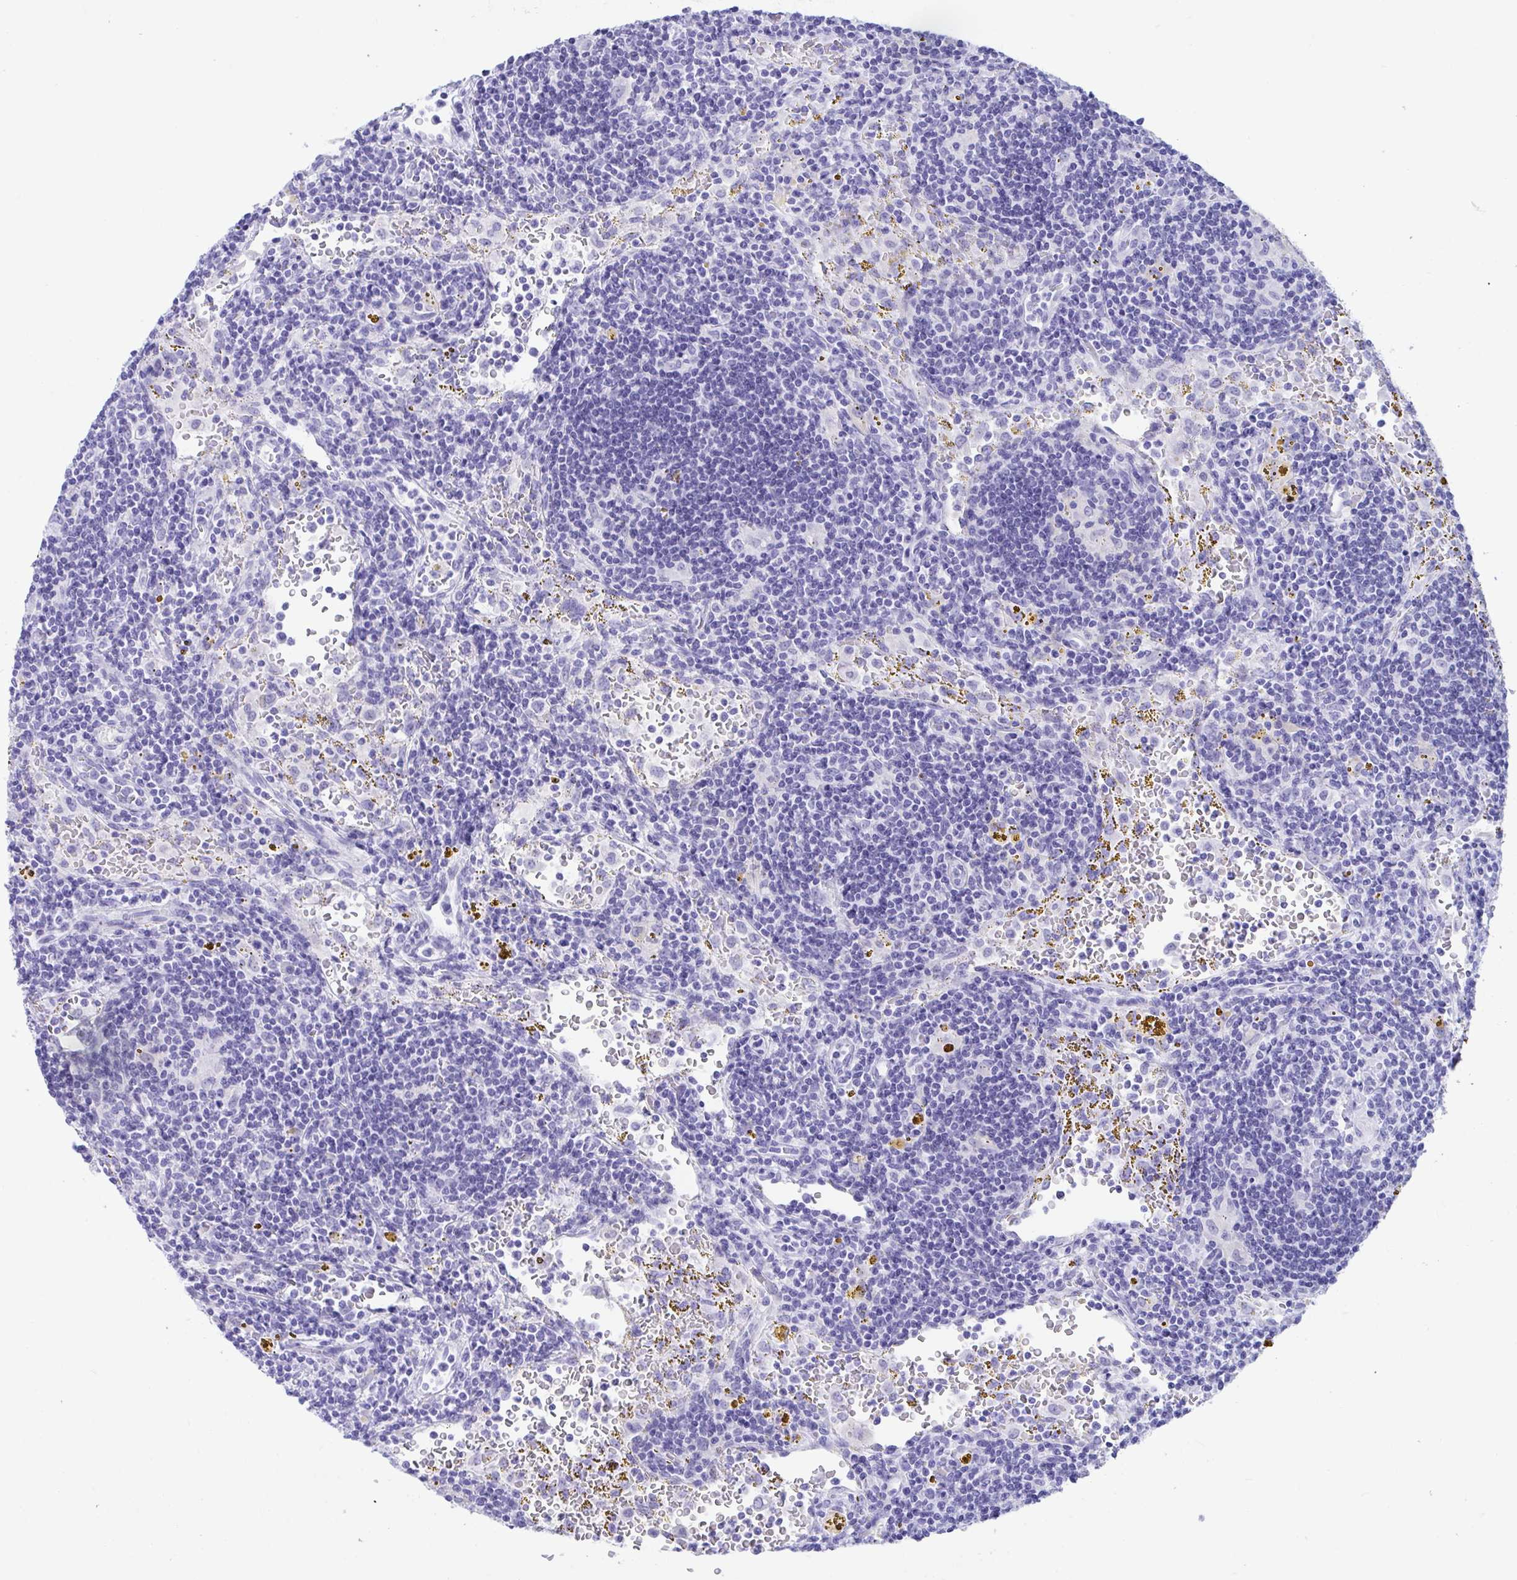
{"staining": {"intensity": "negative", "quantity": "none", "location": "none"}, "tissue": "lymphoma", "cell_type": "Tumor cells", "image_type": "cancer", "snomed": [{"axis": "morphology", "description": "Malignant lymphoma, non-Hodgkin's type, Low grade"}, {"axis": "topography", "description": "Spleen"}], "caption": "This is an IHC histopathology image of lymphoma. There is no expression in tumor cells.", "gene": "TMEM35A", "patient": {"sex": "female", "age": 70}}